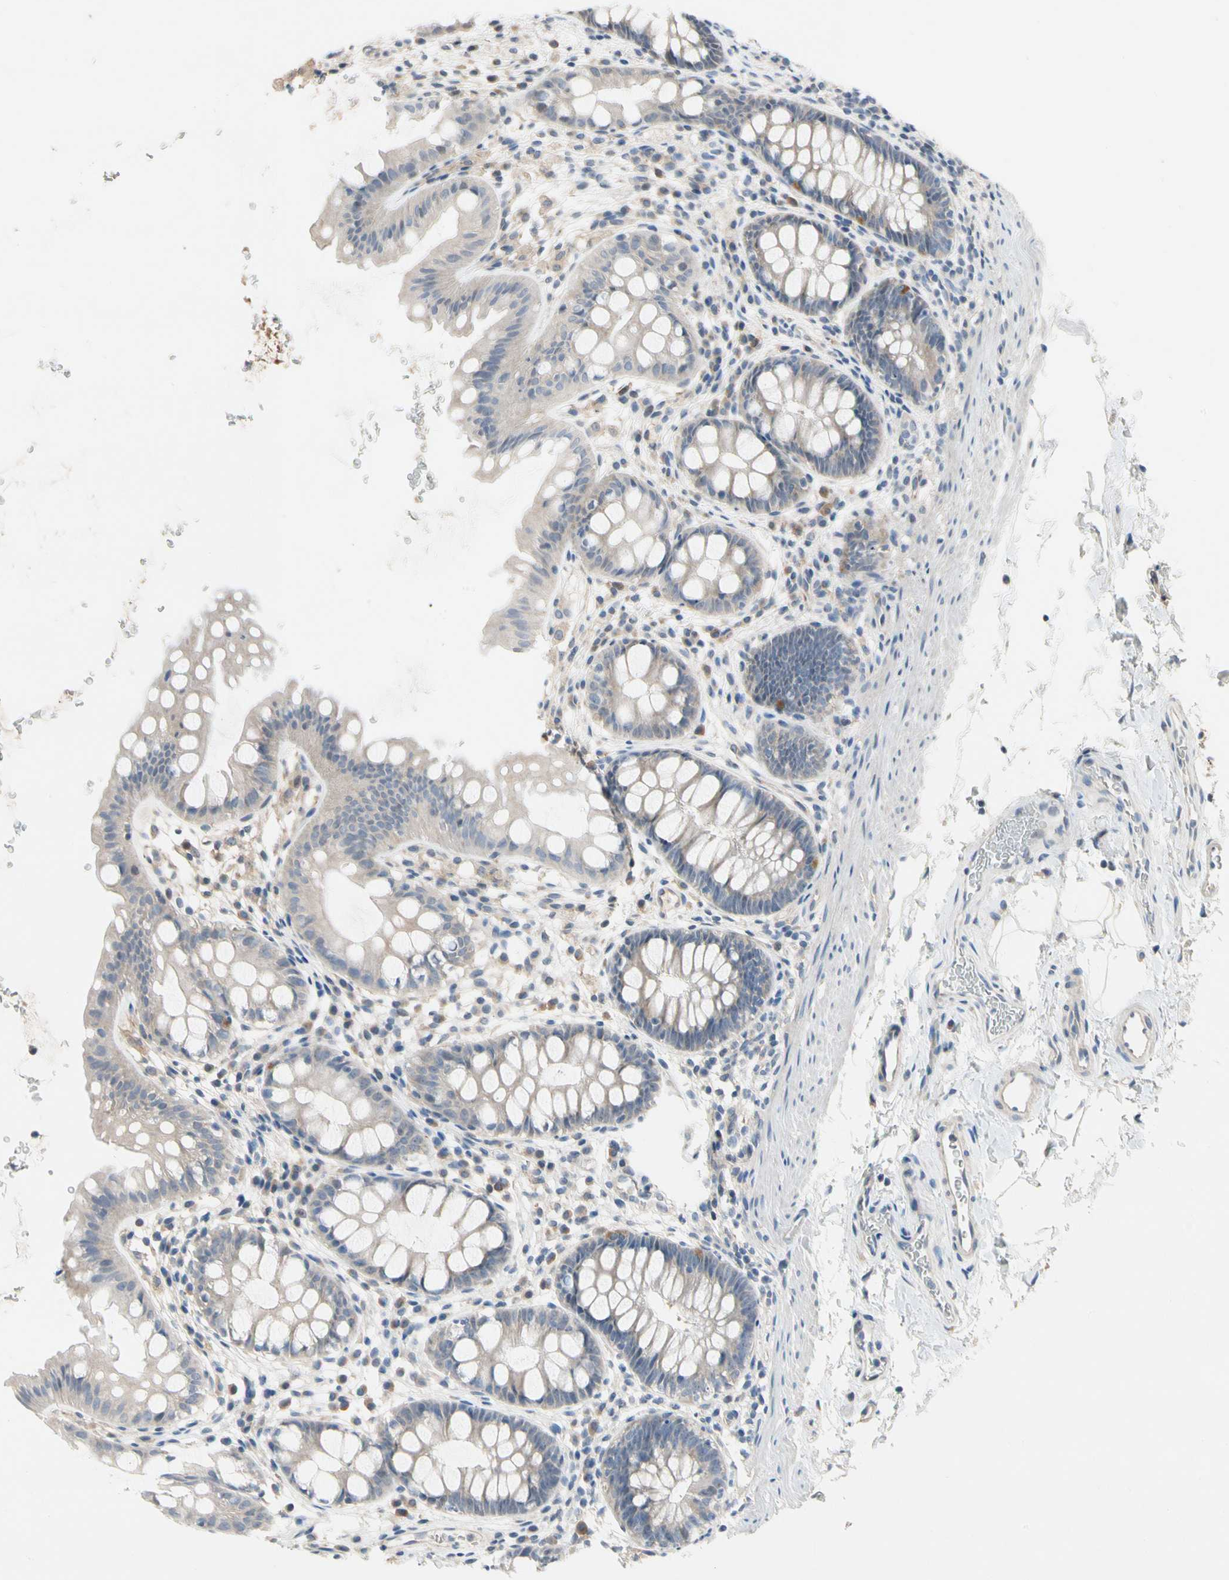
{"staining": {"intensity": "weak", "quantity": ">75%", "location": "cytoplasmic/membranous"}, "tissue": "rectum", "cell_type": "Glandular cells", "image_type": "normal", "snomed": [{"axis": "morphology", "description": "Normal tissue, NOS"}, {"axis": "topography", "description": "Rectum"}], "caption": "A high-resolution micrograph shows immunohistochemistry staining of normal rectum, which reveals weak cytoplasmic/membranous staining in approximately >75% of glandular cells. (Brightfield microscopy of DAB IHC at high magnification).", "gene": "GAS6", "patient": {"sex": "female", "age": 24}}